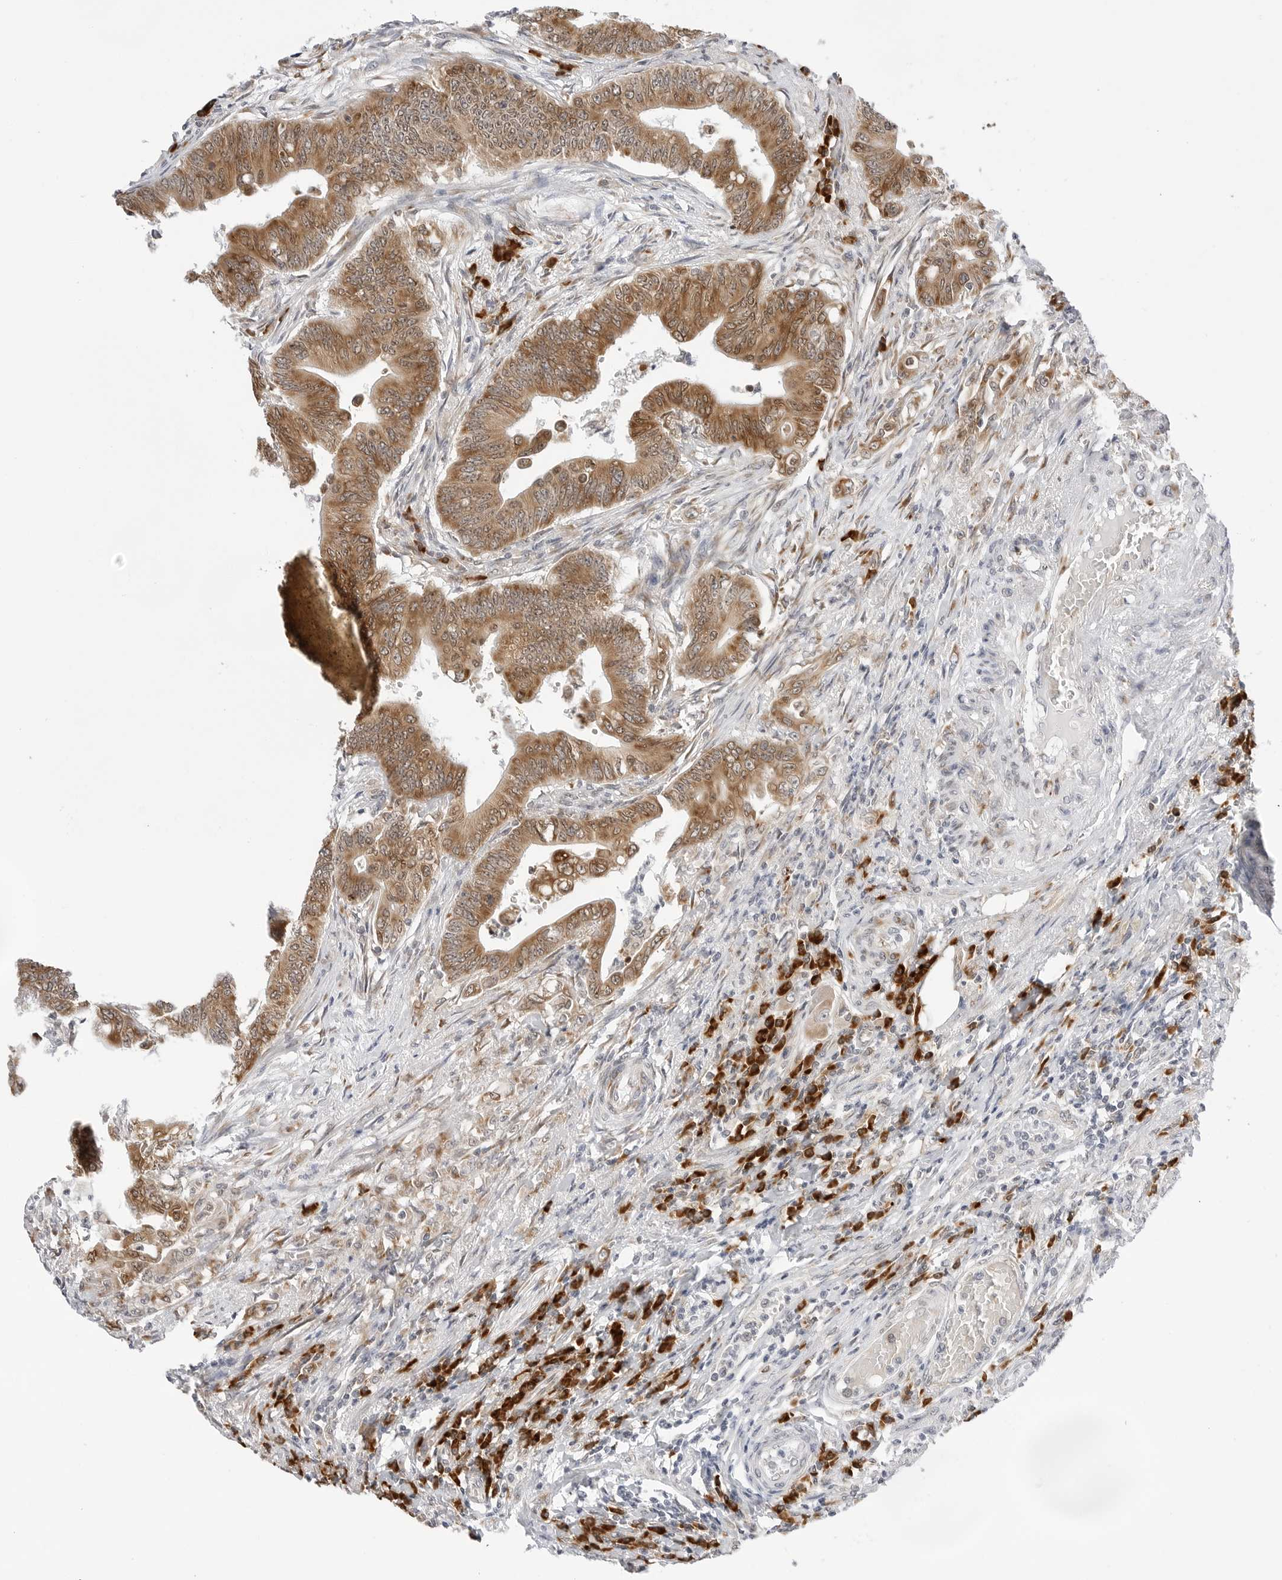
{"staining": {"intensity": "moderate", "quantity": ">75%", "location": "cytoplasmic/membranous"}, "tissue": "colorectal cancer", "cell_type": "Tumor cells", "image_type": "cancer", "snomed": [{"axis": "morphology", "description": "Adenoma, NOS"}, {"axis": "morphology", "description": "Adenocarcinoma, NOS"}, {"axis": "topography", "description": "Colon"}], "caption": "A brown stain highlights moderate cytoplasmic/membranous staining of a protein in human adenoma (colorectal) tumor cells. Immunohistochemistry (ihc) stains the protein of interest in brown and the nuclei are stained blue.", "gene": "RPN1", "patient": {"sex": "male", "age": 79}}